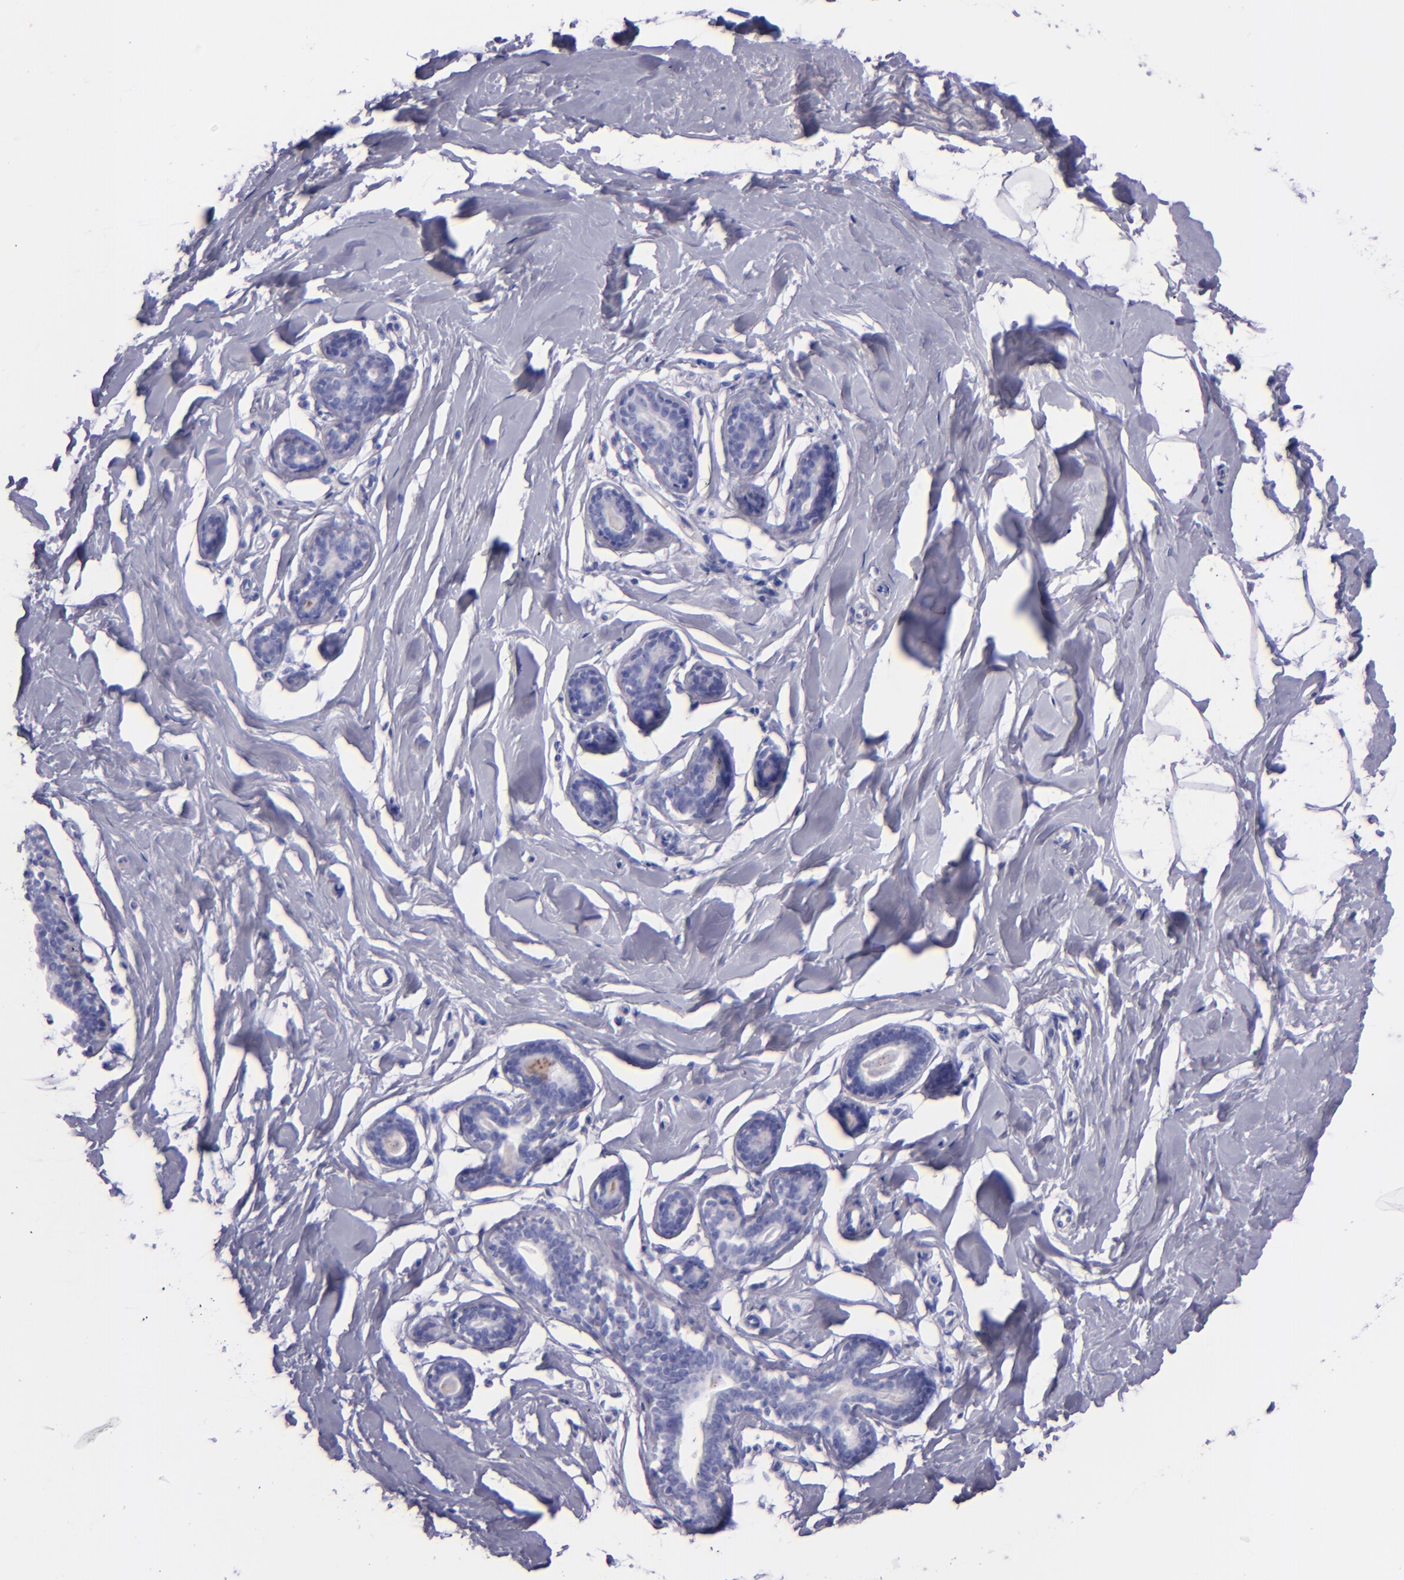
{"staining": {"intensity": "negative", "quantity": "none", "location": "none"}, "tissue": "breast", "cell_type": "Adipocytes", "image_type": "normal", "snomed": [{"axis": "morphology", "description": "Normal tissue, NOS"}, {"axis": "topography", "description": "Breast"}], "caption": "Immunohistochemical staining of benign breast demonstrates no significant expression in adipocytes.", "gene": "SFTPA2", "patient": {"sex": "female", "age": 23}}